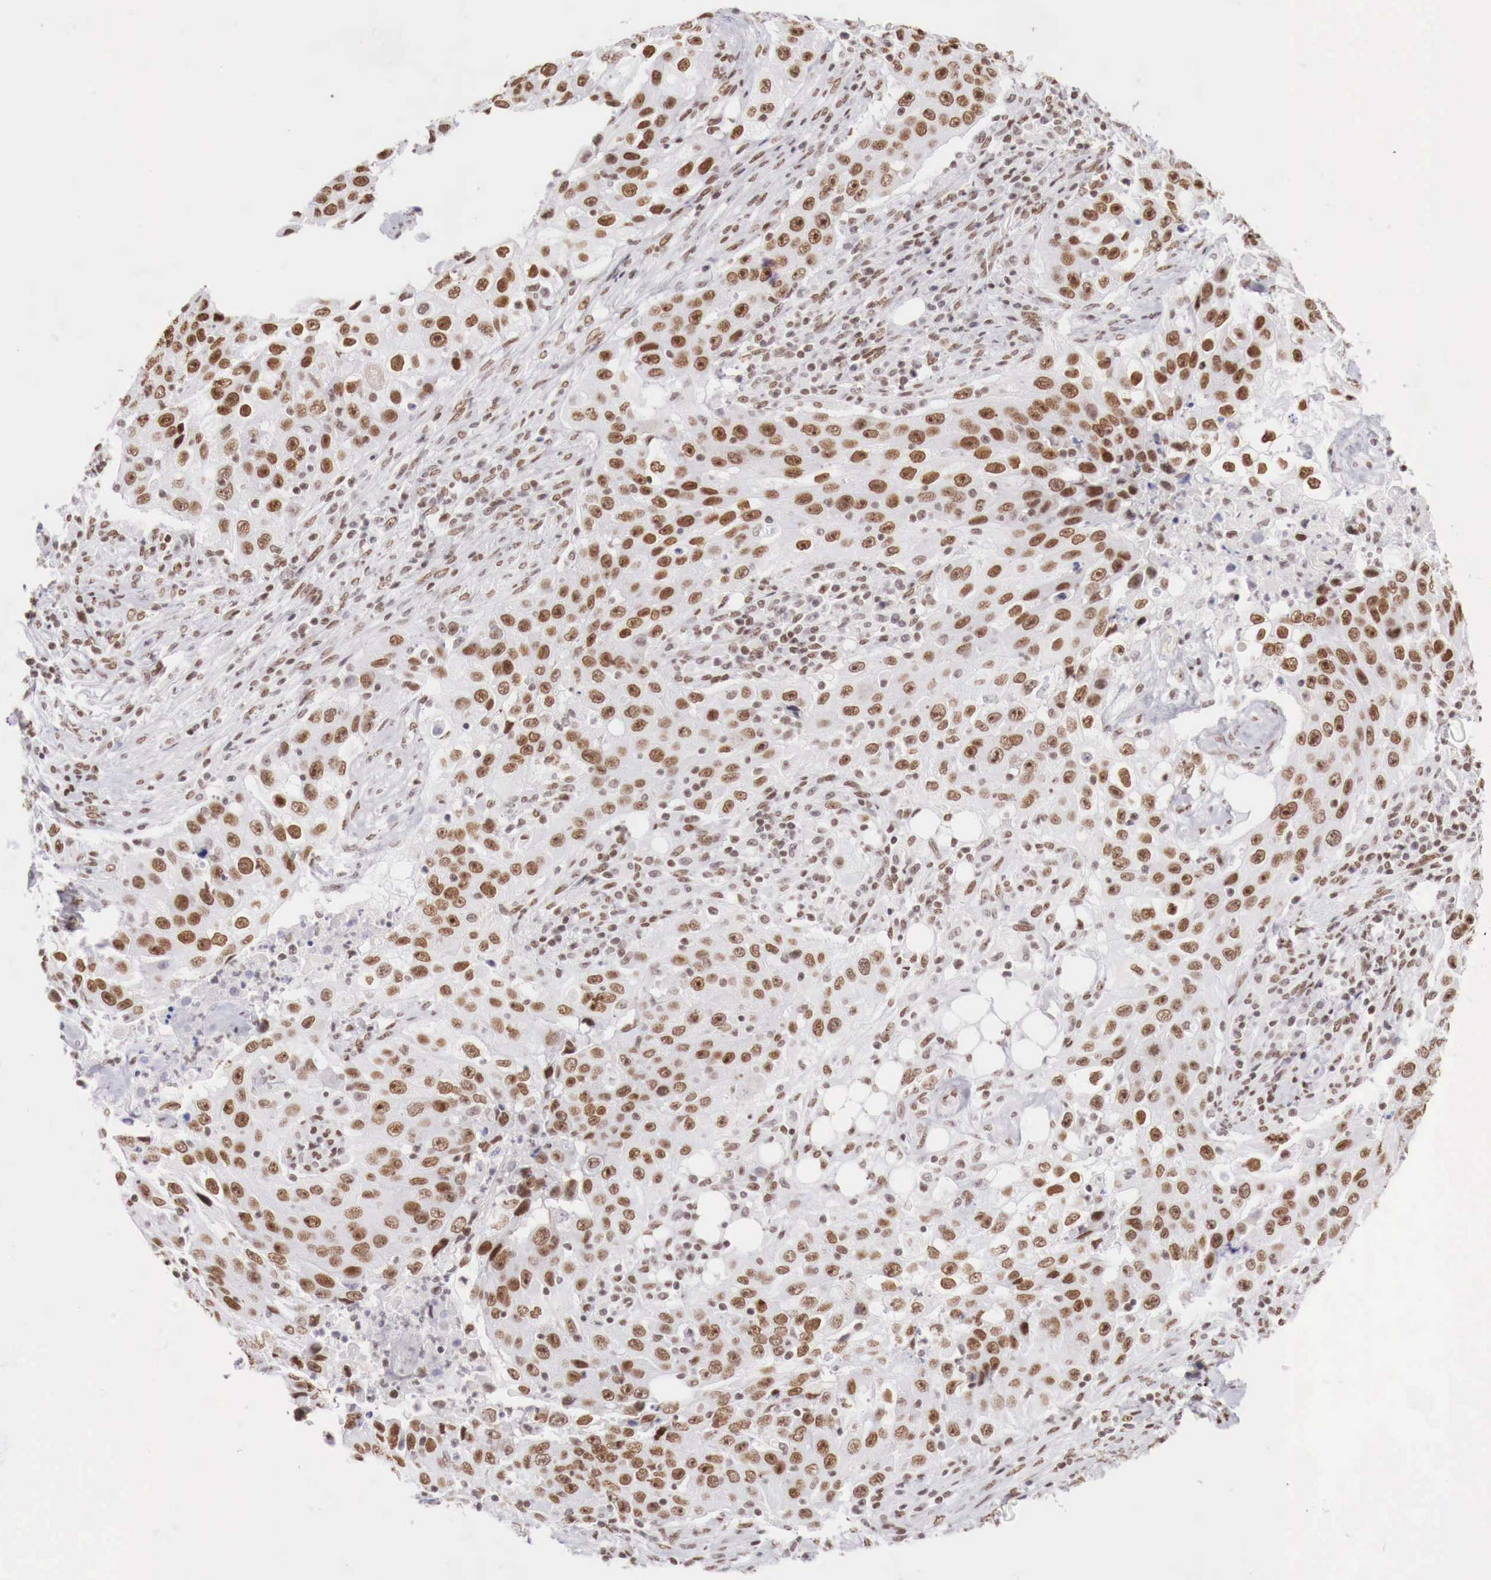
{"staining": {"intensity": "moderate", "quantity": "25%-75%", "location": "nuclear"}, "tissue": "lung cancer", "cell_type": "Tumor cells", "image_type": "cancer", "snomed": [{"axis": "morphology", "description": "Squamous cell carcinoma, NOS"}, {"axis": "topography", "description": "Lung"}], "caption": "Immunohistochemistry (IHC) of human lung cancer (squamous cell carcinoma) reveals medium levels of moderate nuclear staining in approximately 25%-75% of tumor cells. The protein is shown in brown color, while the nuclei are stained blue.", "gene": "PHF14", "patient": {"sex": "male", "age": 64}}